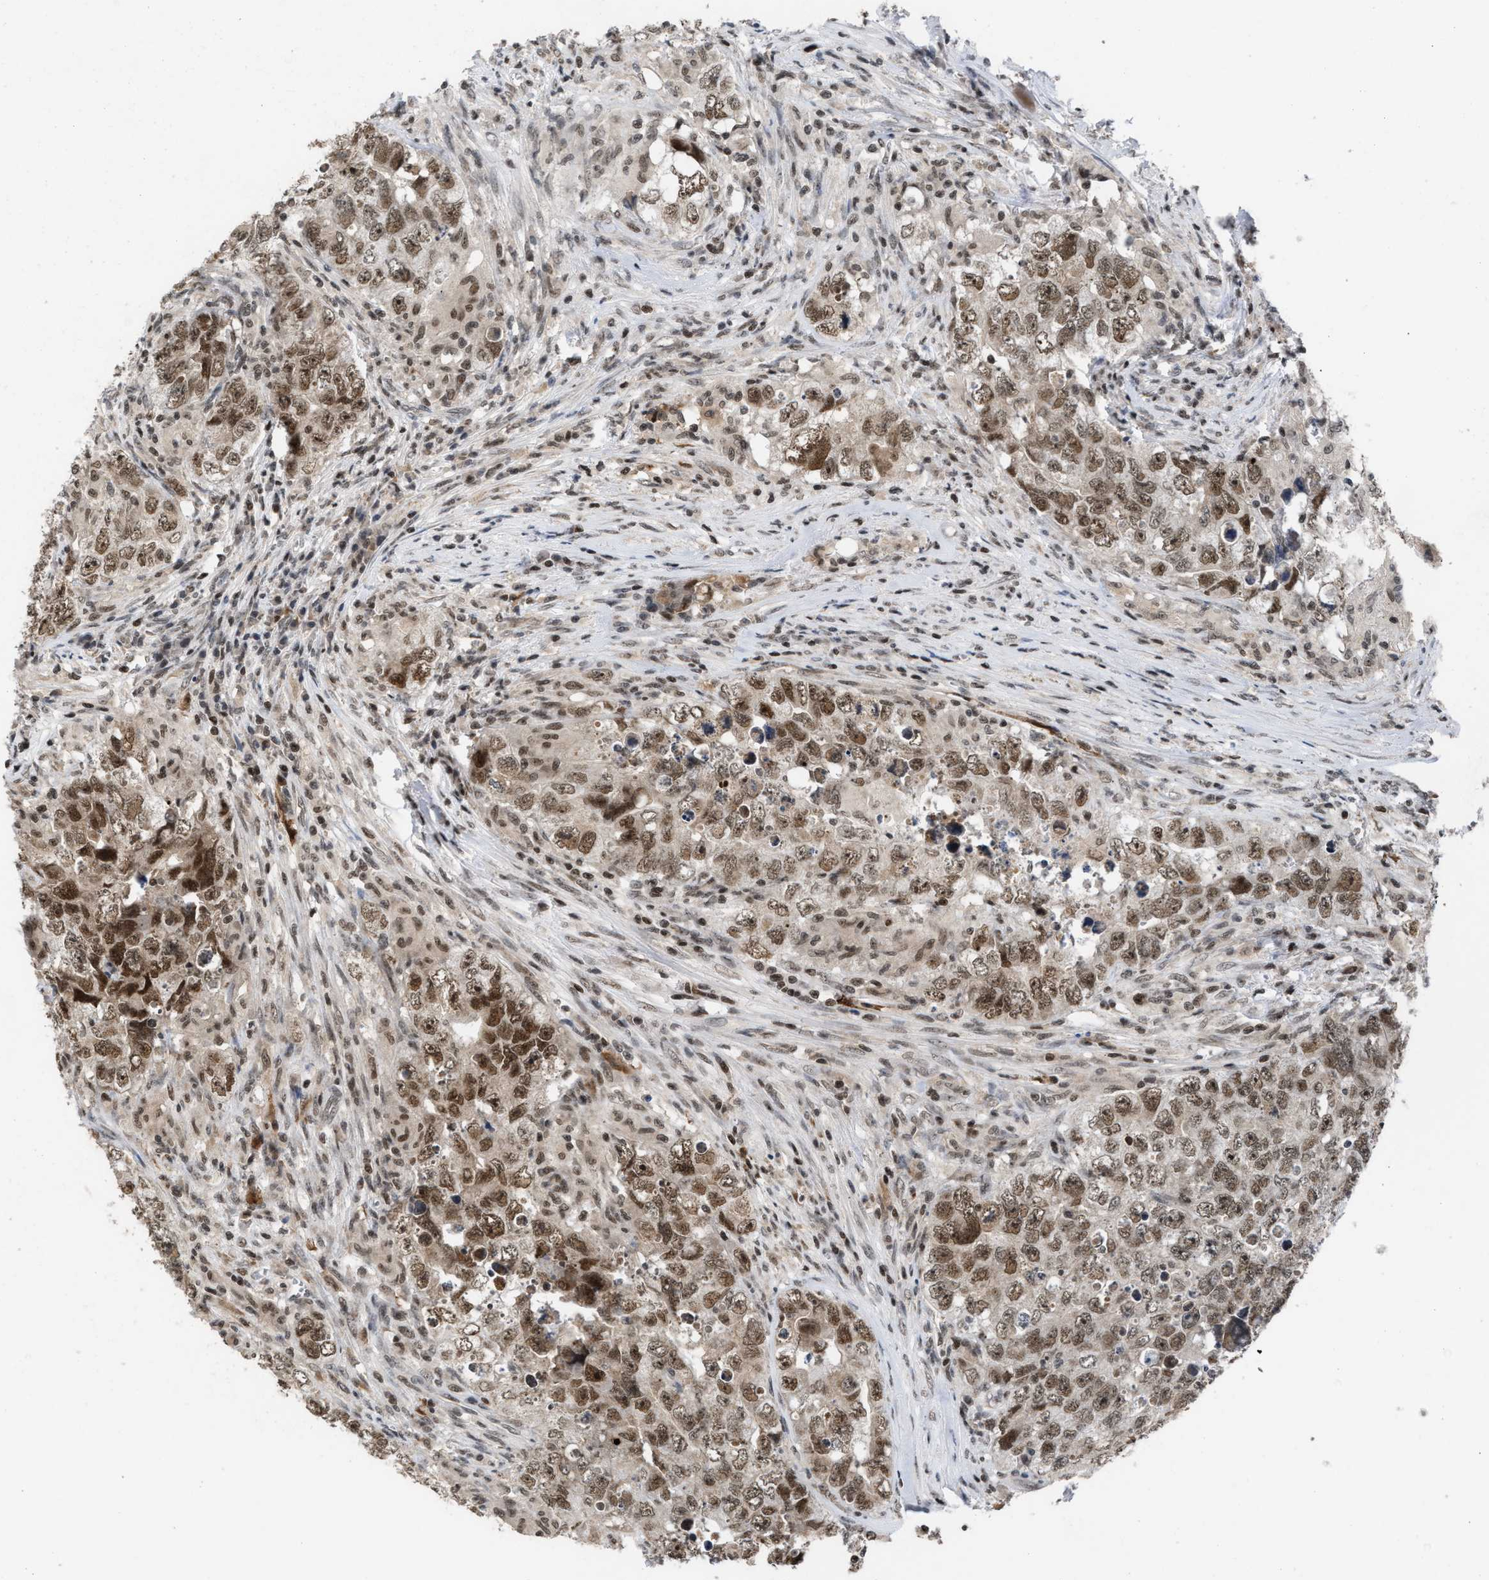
{"staining": {"intensity": "moderate", "quantity": ">75%", "location": "nuclear"}, "tissue": "testis cancer", "cell_type": "Tumor cells", "image_type": "cancer", "snomed": [{"axis": "morphology", "description": "Seminoma, NOS"}, {"axis": "morphology", "description": "Carcinoma, Embryonal, NOS"}, {"axis": "topography", "description": "Testis"}], "caption": "IHC staining of testis cancer, which displays medium levels of moderate nuclear expression in approximately >75% of tumor cells indicating moderate nuclear protein expression. The staining was performed using DAB (brown) for protein detection and nuclei were counterstained in hematoxylin (blue).", "gene": "C9orf78", "patient": {"sex": "male", "age": 43}}